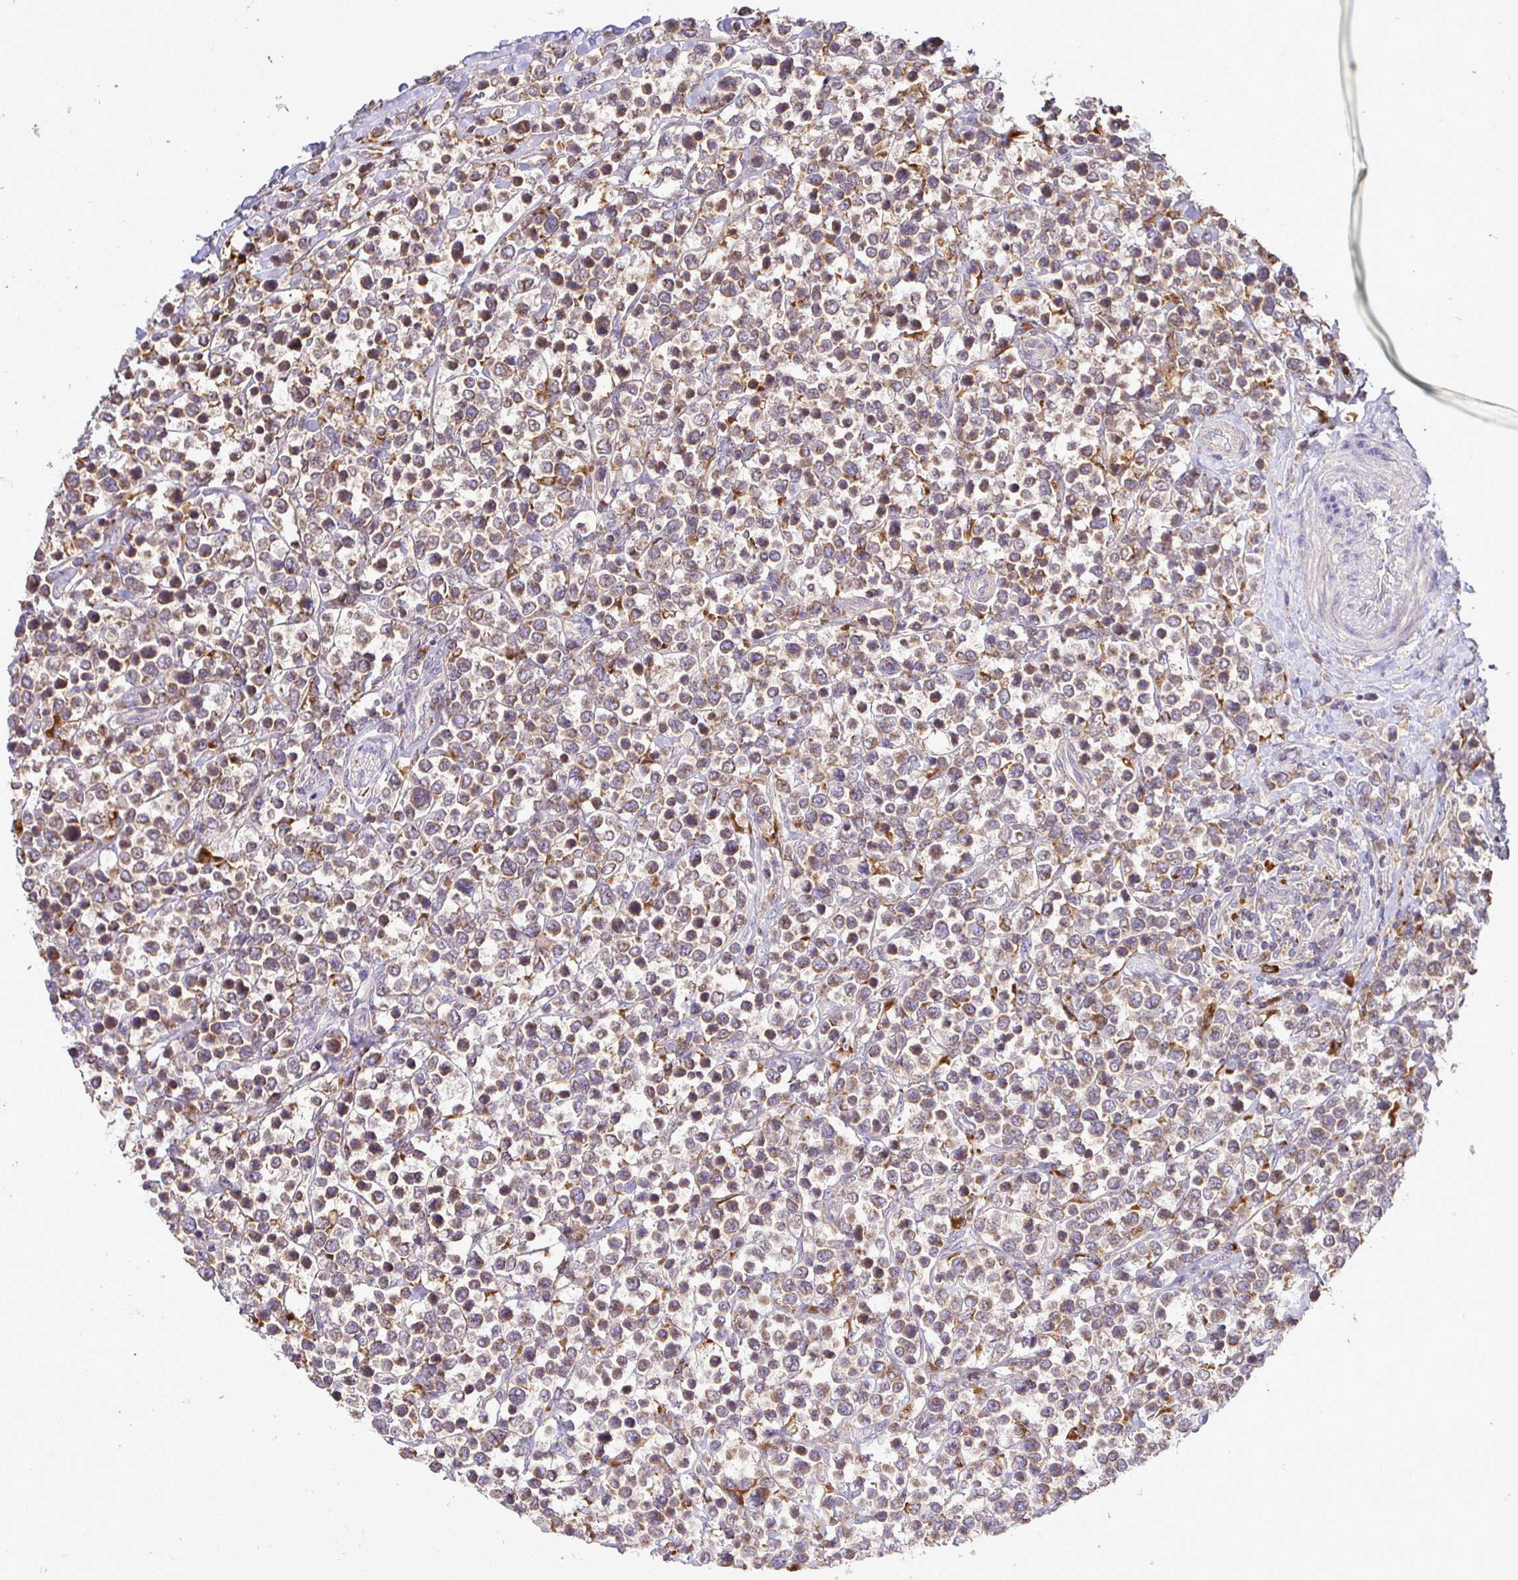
{"staining": {"intensity": "moderate", "quantity": "25%-75%", "location": "cytoplasmic/membranous"}, "tissue": "lymphoma", "cell_type": "Tumor cells", "image_type": "cancer", "snomed": [{"axis": "morphology", "description": "Malignant lymphoma, non-Hodgkin's type, High grade"}, {"axis": "topography", "description": "Soft tissue"}], "caption": "Immunohistochemical staining of lymphoma demonstrates medium levels of moderate cytoplasmic/membranous protein staining in approximately 25%-75% of tumor cells.", "gene": "ATP6V1F", "patient": {"sex": "female", "age": 56}}